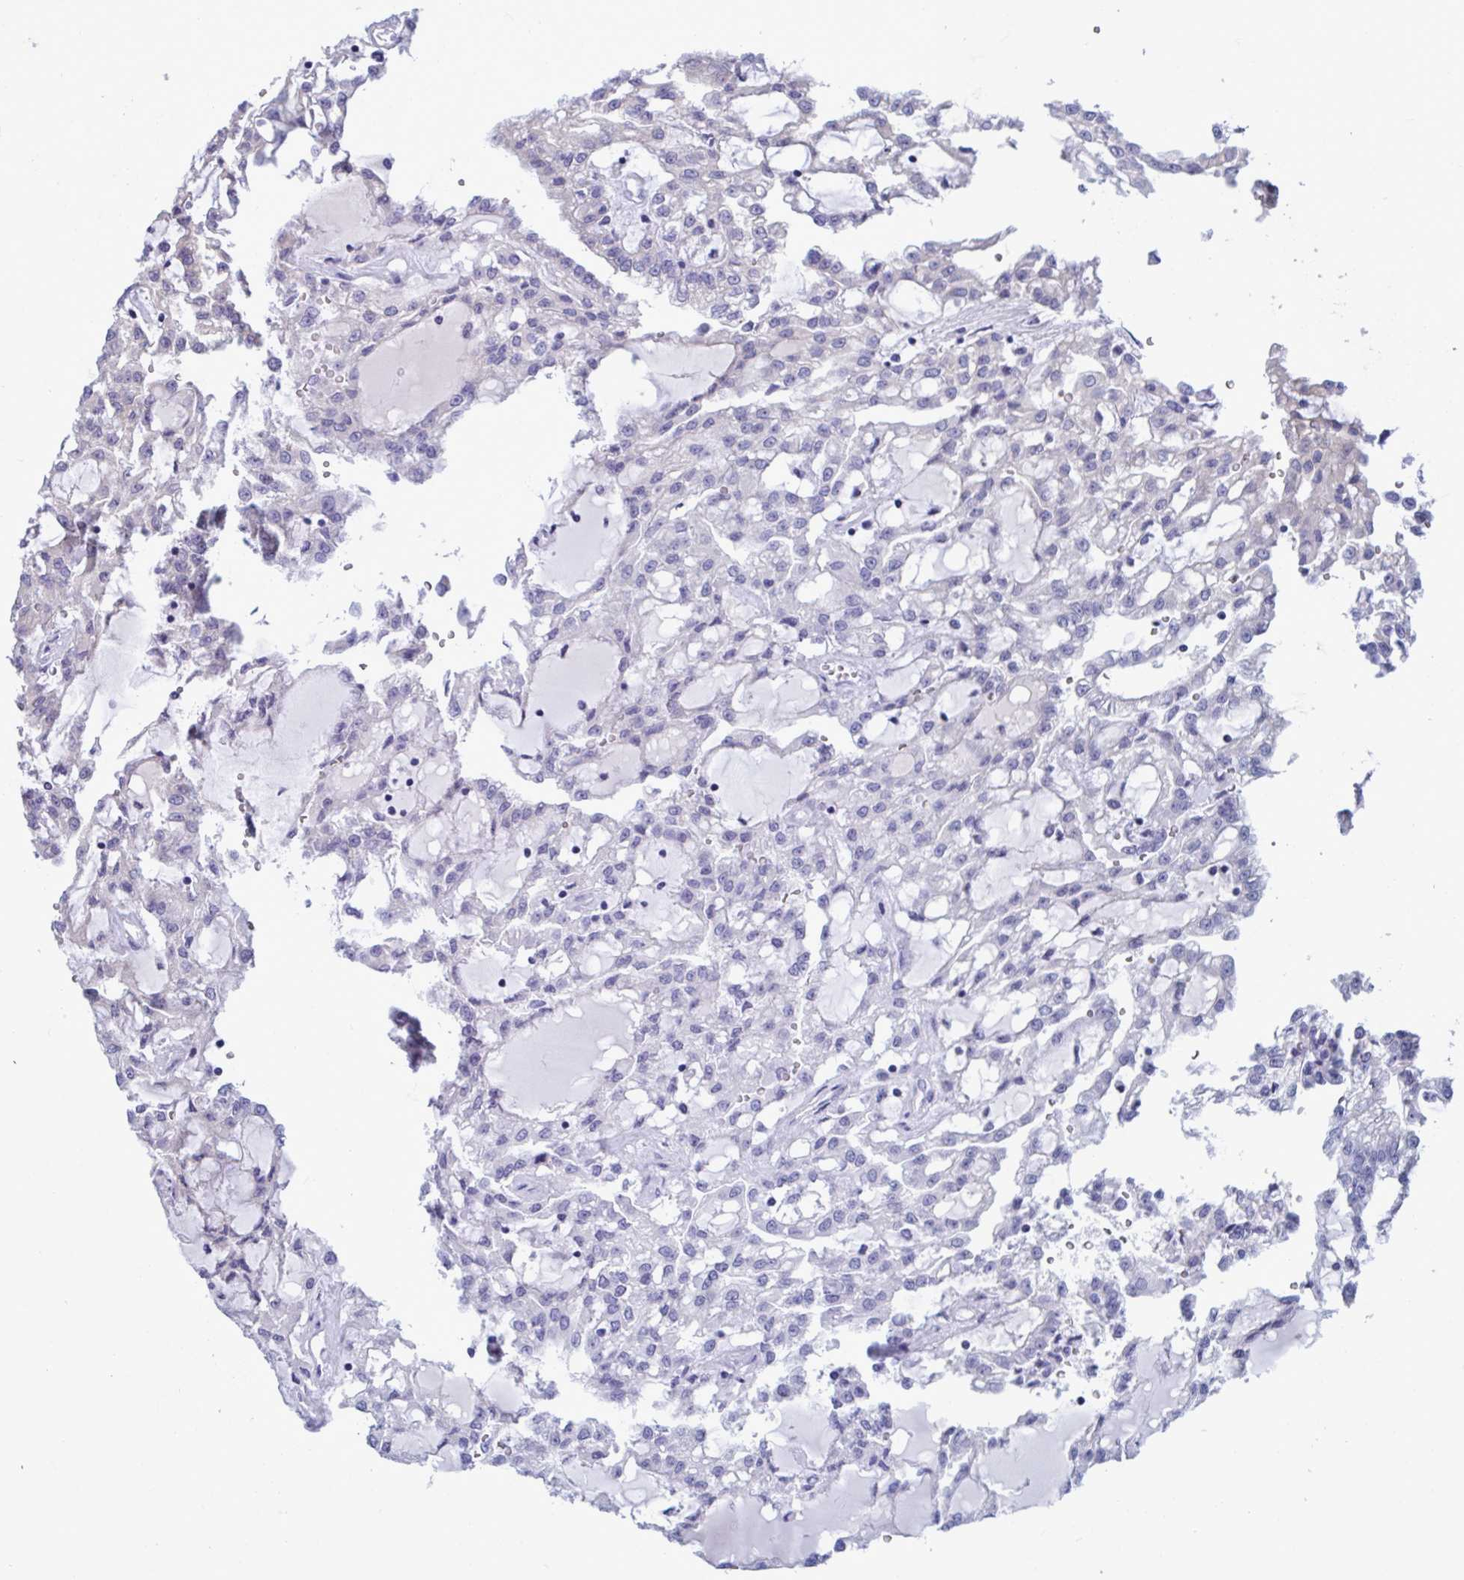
{"staining": {"intensity": "negative", "quantity": "none", "location": "none"}, "tissue": "renal cancer", "cell_type": "Tumor cells", "image_type": "cancer", "snomed": [{"axis": "morphology", "description": "Adenocarcinoma, NOS"}, {"axis": "topography", "description": "Kidney"}], "caption": "IHC histopathology image of neoplastic tissue: renal cancer stained with DAB reveals no significant protein positivity in tumor cells.", "gene": "MS4A14", "patient": {"sex": "male", "age": 63}}